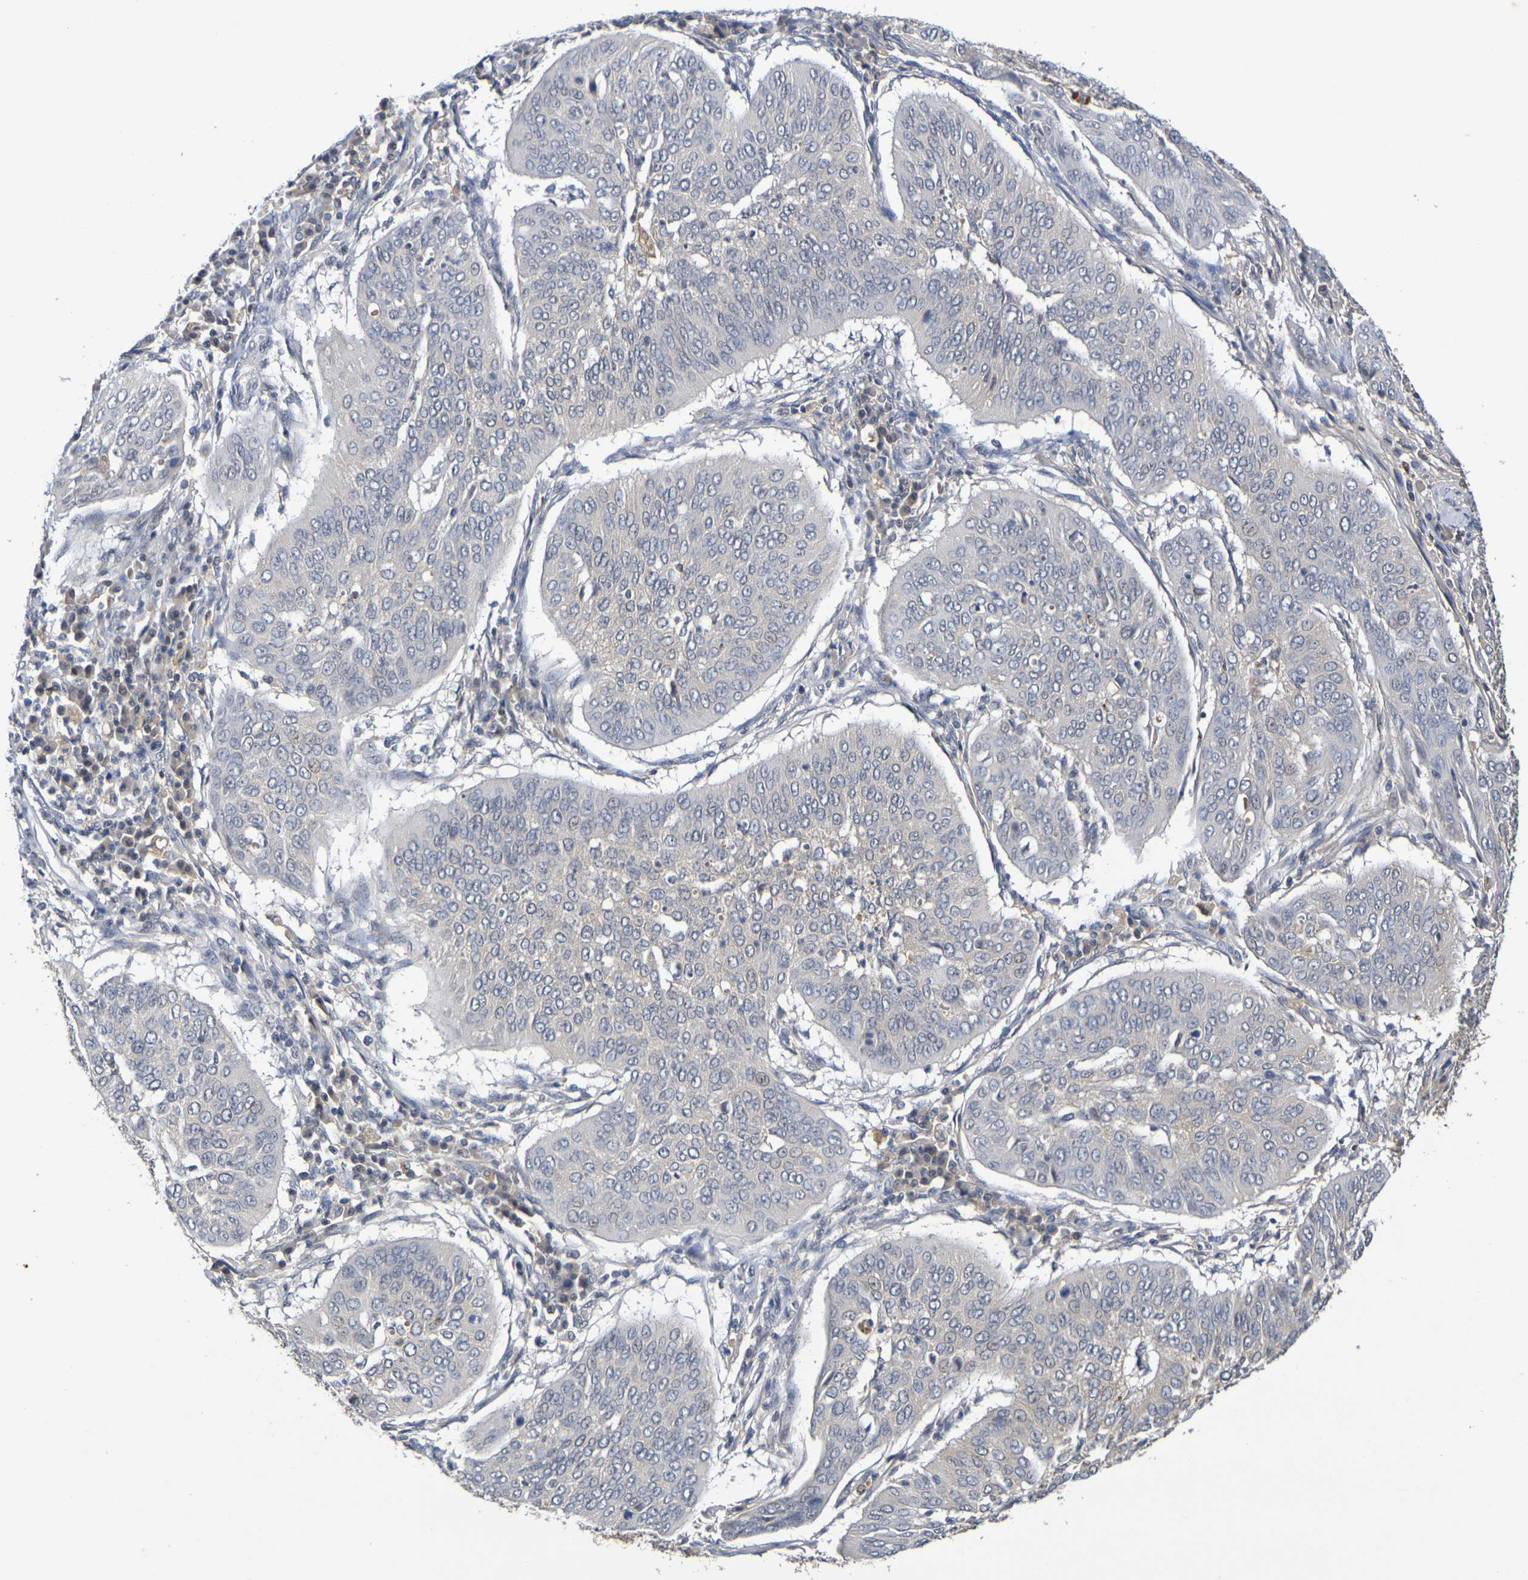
{"staining": {"intensity": "negative", "quantity": "none", "location": "none"}, "tissue": "cervical cancer", "cell_type": "Tumor cells", "image_type": "cancer", "snomed": [{"axis": "morphology", "description": "Normal tissue, NOS"}, {"axis": "morphology", "description": "Squamous cell carcinoma, NOS"}, {"axis": "topography", "description": "Cervix"}], "caption": "IHC micrograph of human cervical cancer (squamous cell carcinoma) stained for a protein (brown), which displays no expression in tumor cells.", "gene": "TERF2", "patient": {"sex": "female", "age": 39}}